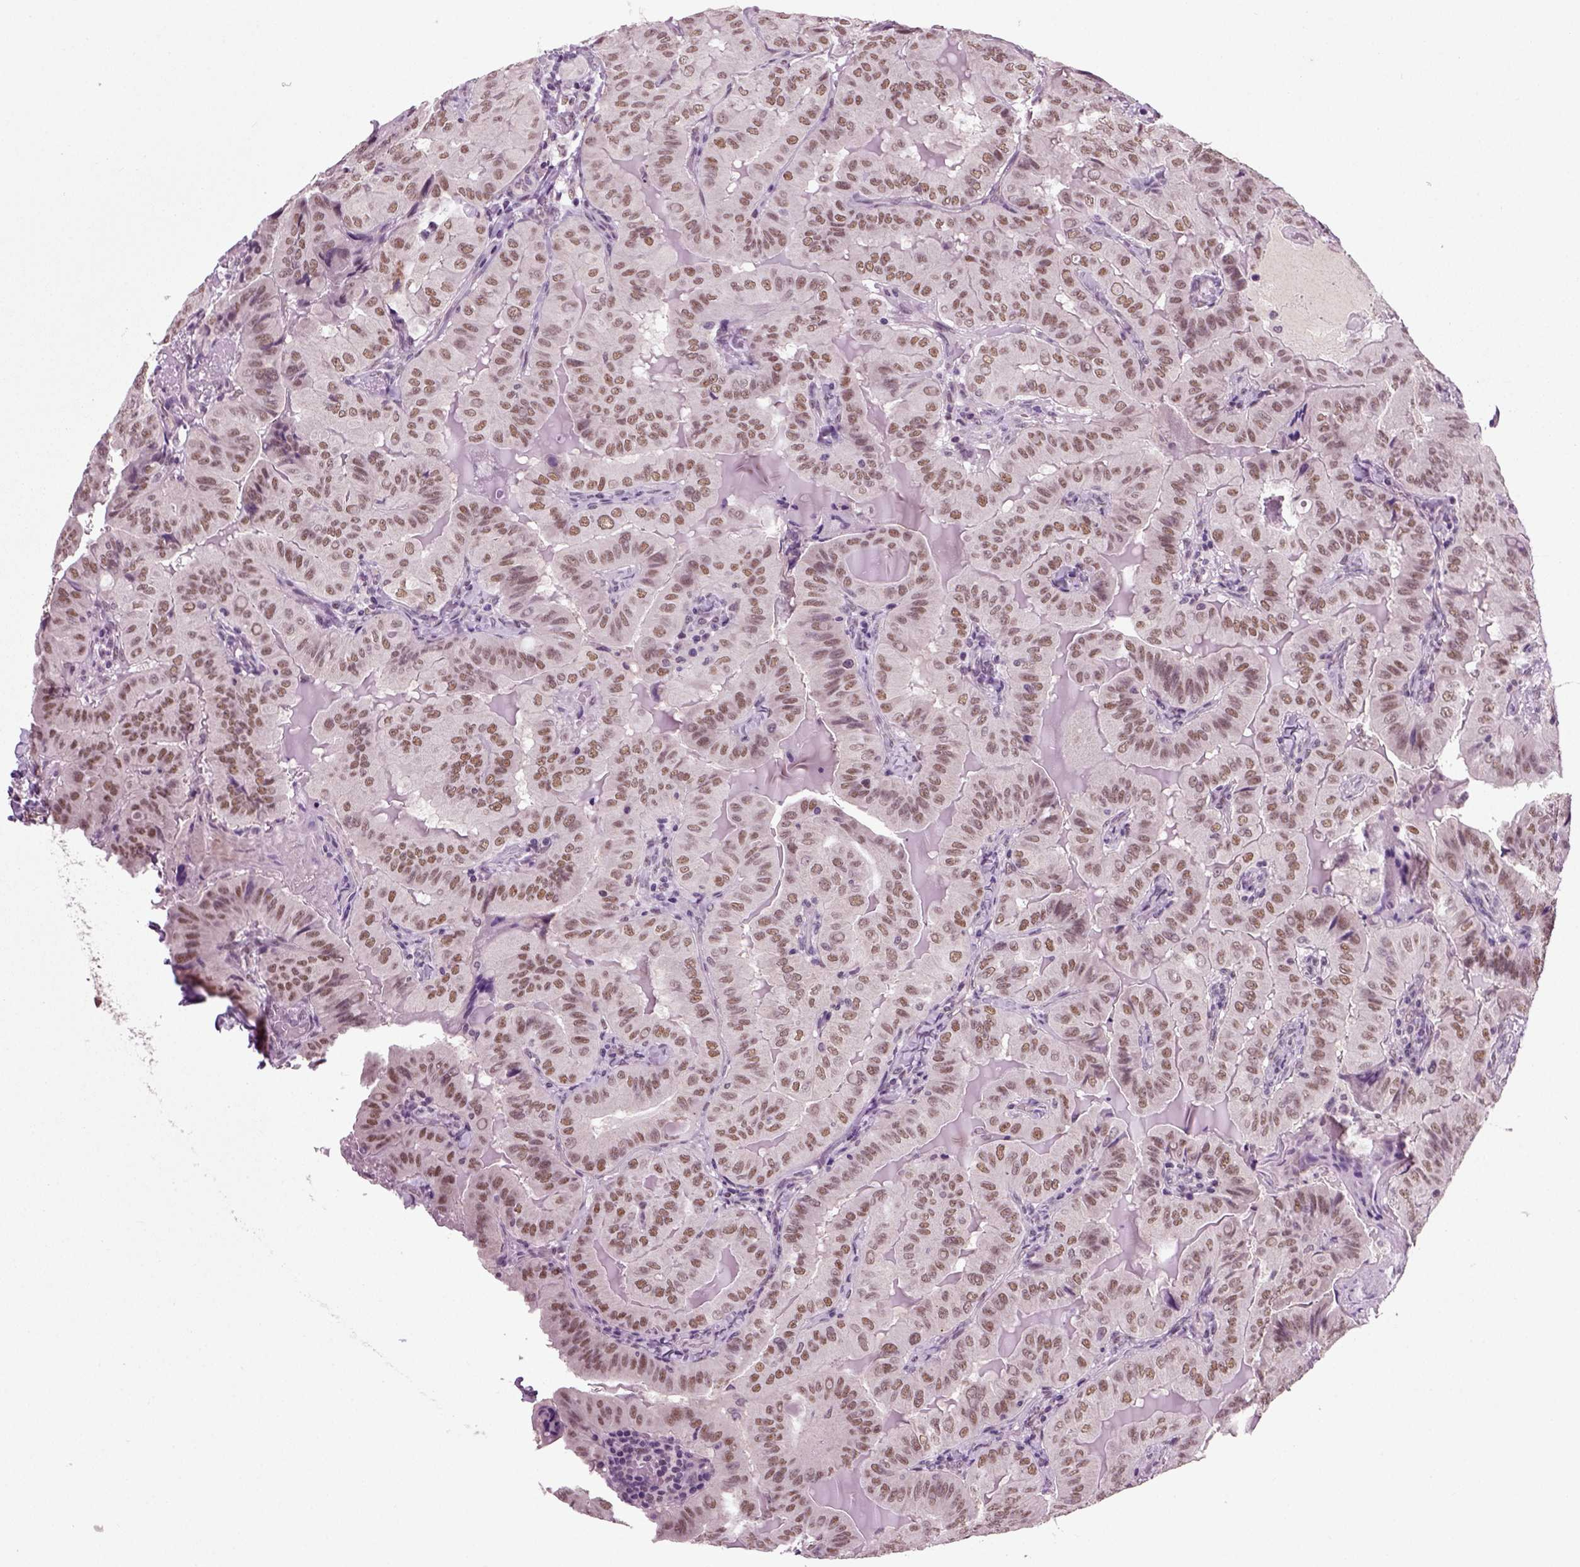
{"staining": {"intensity": "strong", "quantity": ">75%", "location": "nuclear"}, "tissue": "thyroid cancer", "cell_type": "Tumor cells", "image_type": "cancer", "snomed": [{"axis": "morphology", "description": "Papillary adenocarcinoma, NOS"}, {"axis": "topography", "description": "Thyroid gland"}], "caption": "High-power microscopy captured an IHC micrograph of thyroid cancer (papillary adenocarcinoma), revealing strong nuclear staining in approximately >75% of tumor cells. (IHC, brightfield microscopy, high magnification).", "gene": "RCOR3", "patient": {"sex": "female", "age": 68}}